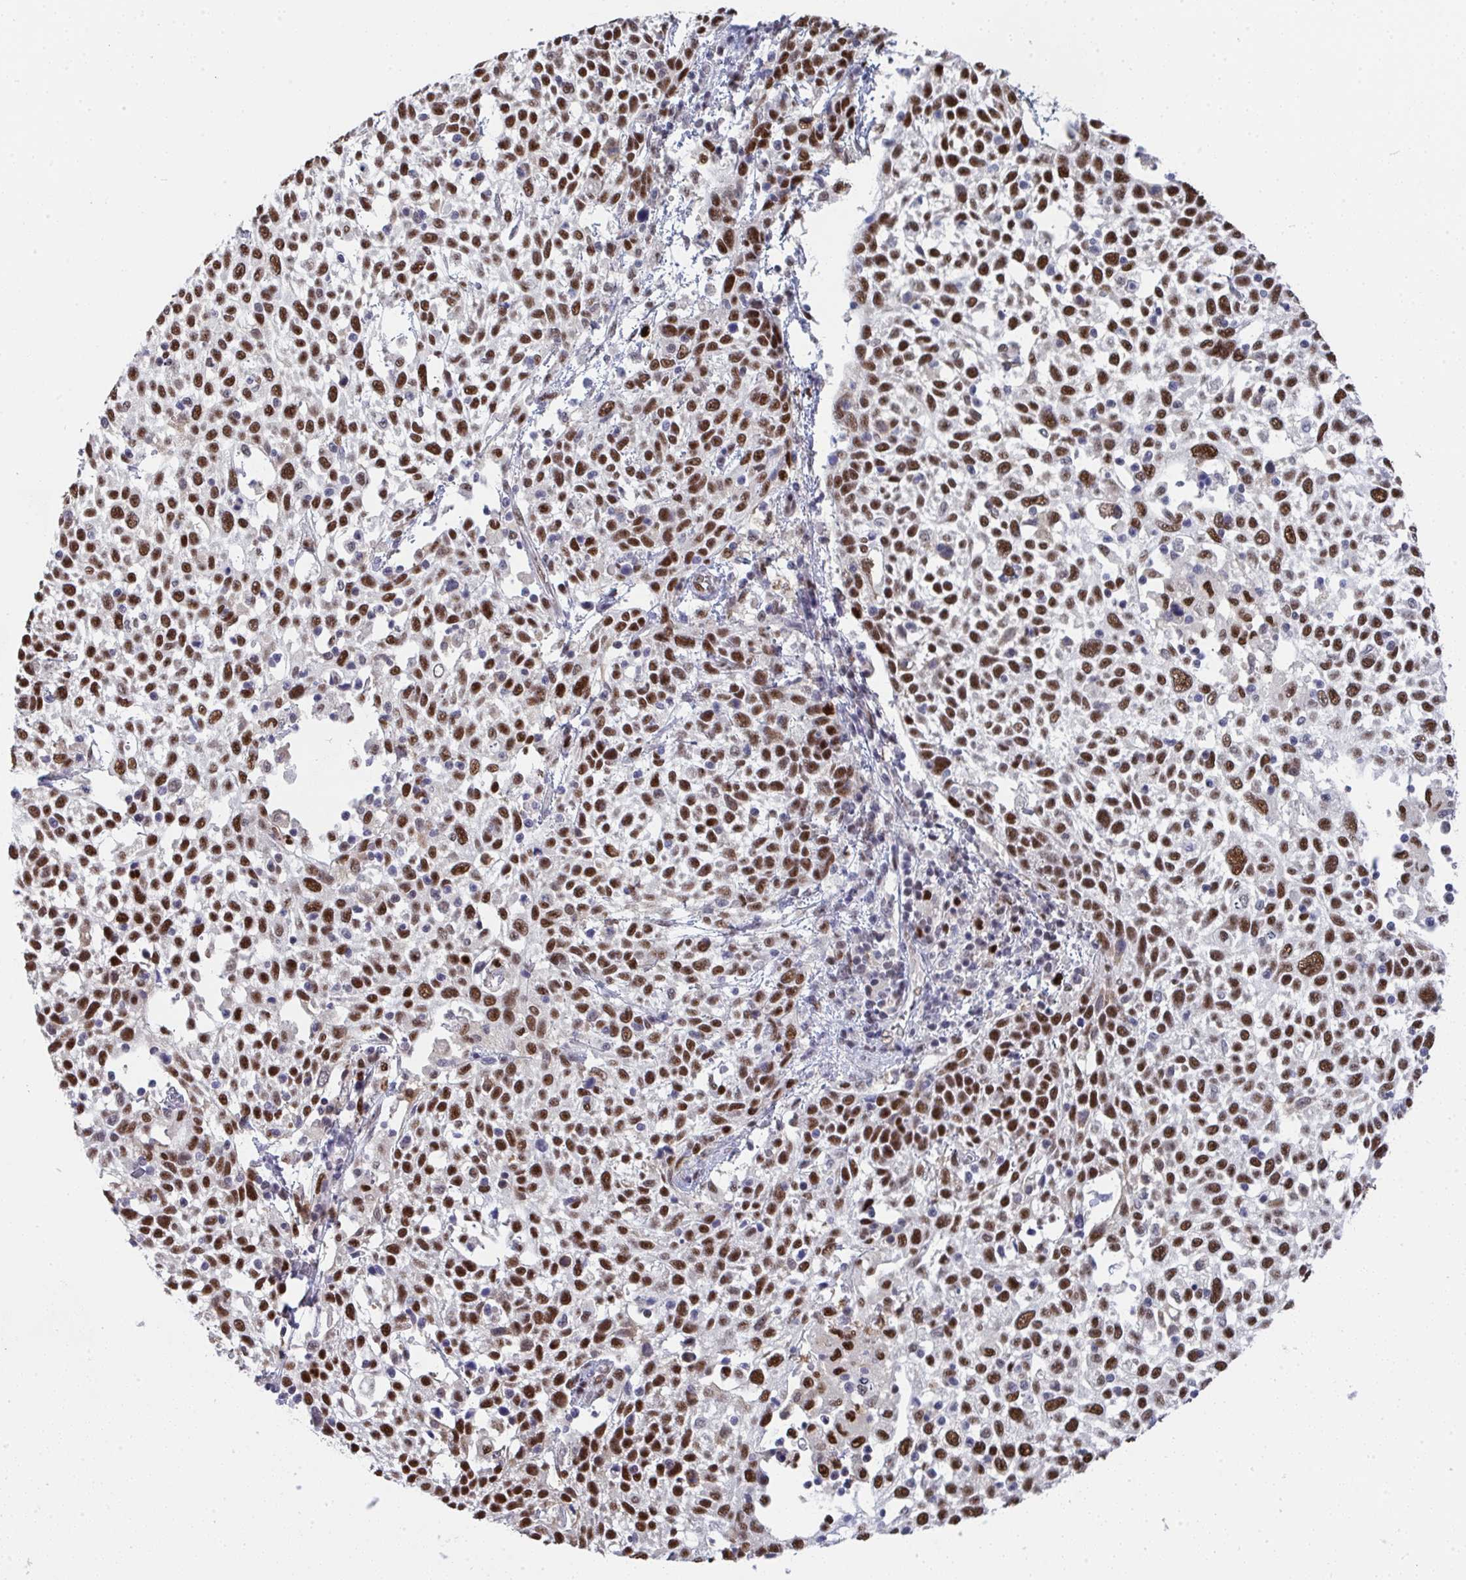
{"staining": {"intensity": "moderate", "quantity": ">75%", "location": "nuclear"}, "tissue": "cervical cancer", "cell_type": "Tumor cells", "image_type": "cancer", "snomed": [{"axis": "morphology", "description": "Squamous cell carcinoma, NOS"}, {"axis": "topography", "description": "Cervix"}], "caption": "Protein positivity by IHC exhibits moderate nuclear expression in approximately >75% of tumor cells in cervical cancer (squamous cell carcinoma). (Stains: DAB in brown, nuclei in blue, Microscopy: brightfield microscopy at high magnification).", "gene": "JDP2", "patient": {"sex": "female", "age": 61}}